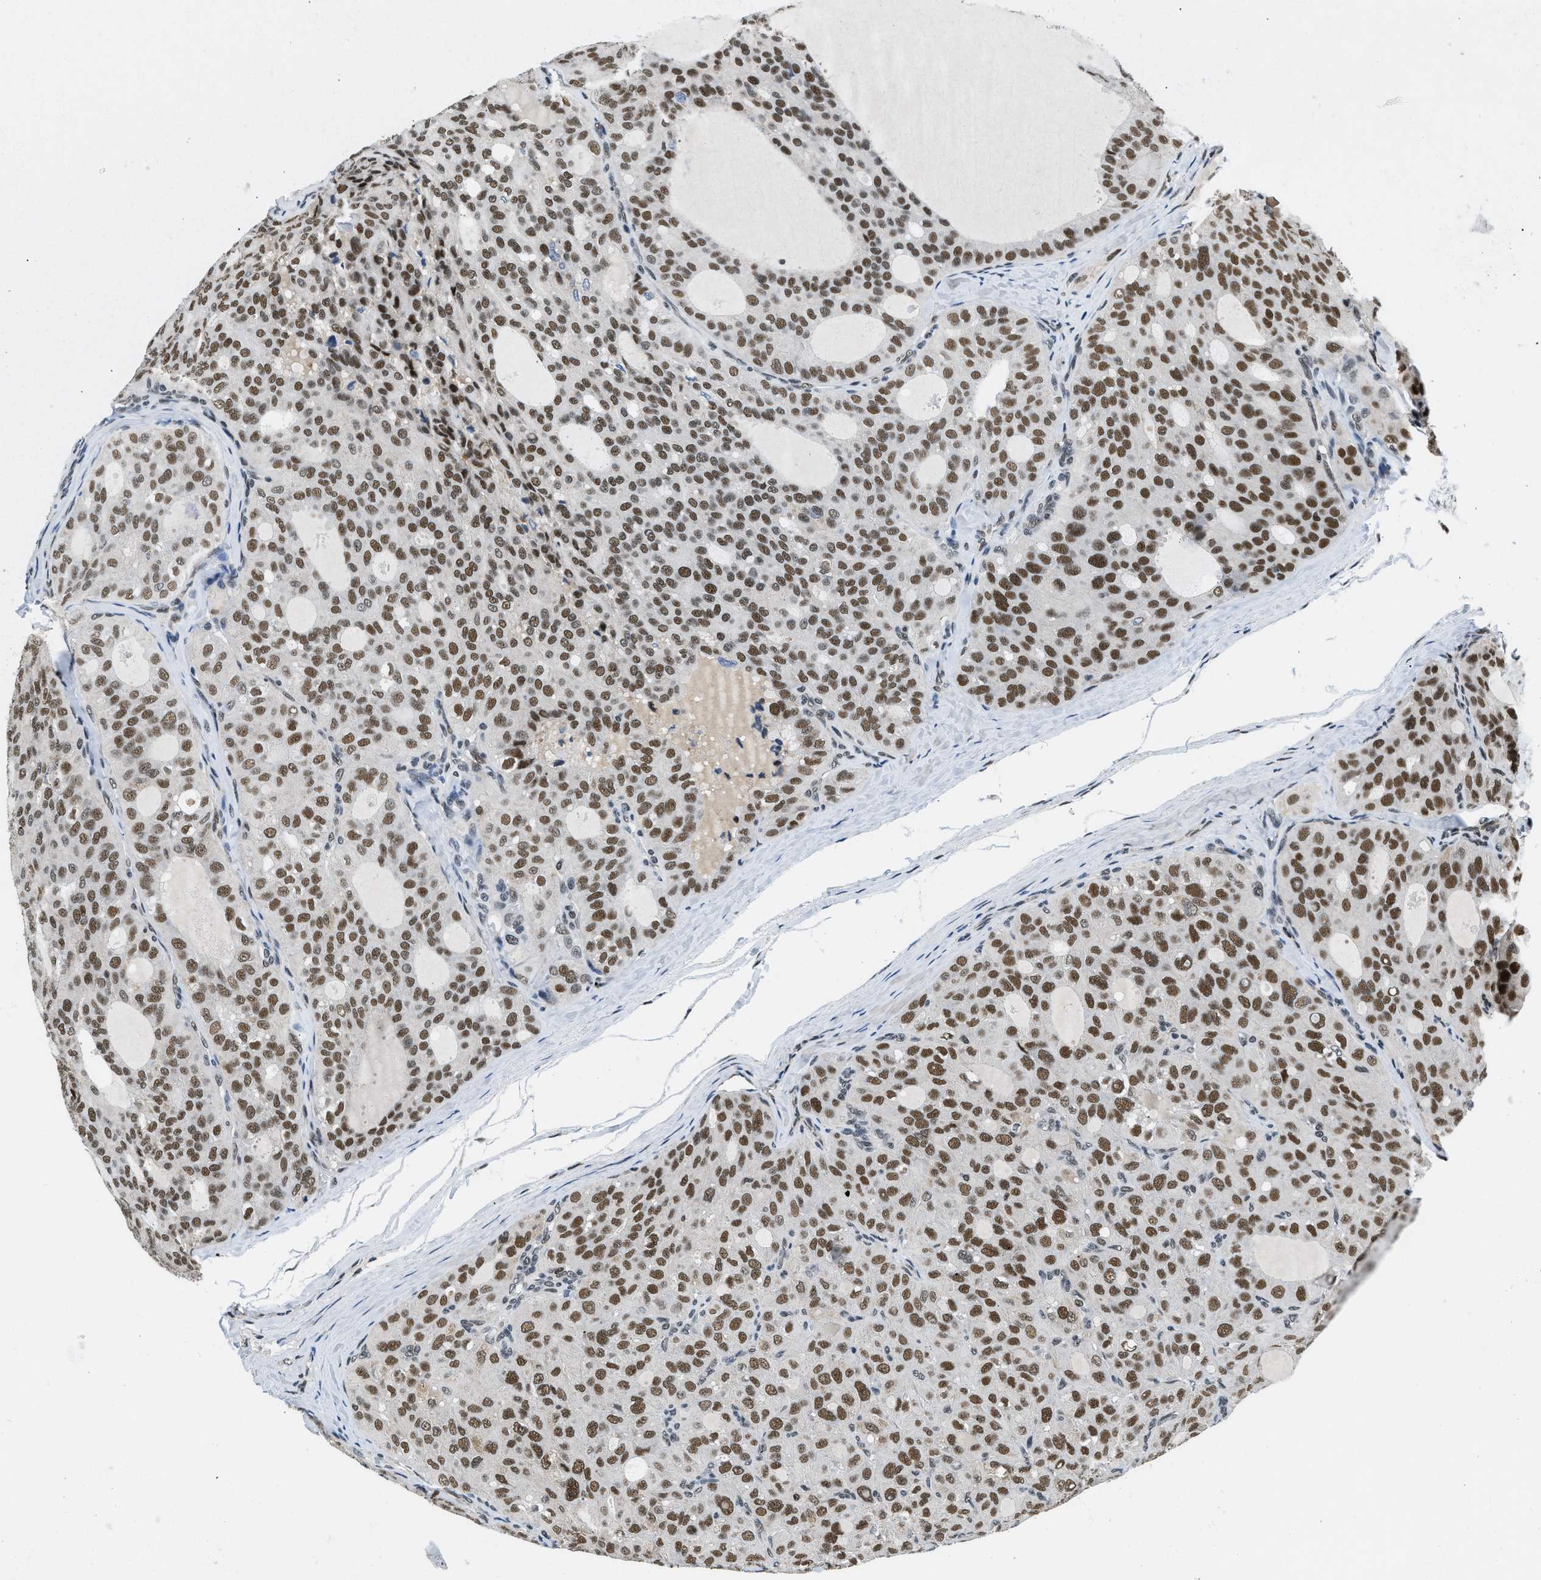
{"staining": {"intensity": "strong", "quantity": ">75%", "location": "nuclear"}, "tissue": "thyroid cancer", "cell_type": "Tumor cells", "image_type": "cancer", "snomed": [{"axis": "morphology", "description": "Follicular adenoma carcinoma, NOS"}, {"axis": "topography", "description": "Thyroid gland"}], "caption": "A high-resolution histopathology image shows immunohistochemistry (IHC) staining of thyroid cancer (follicular adenoma carcinoma), which reveals strong nuclear staining in about >75% of tumor cells.", "gene": "KDM3B", "patient": {"sex": "male", "age": 75}}